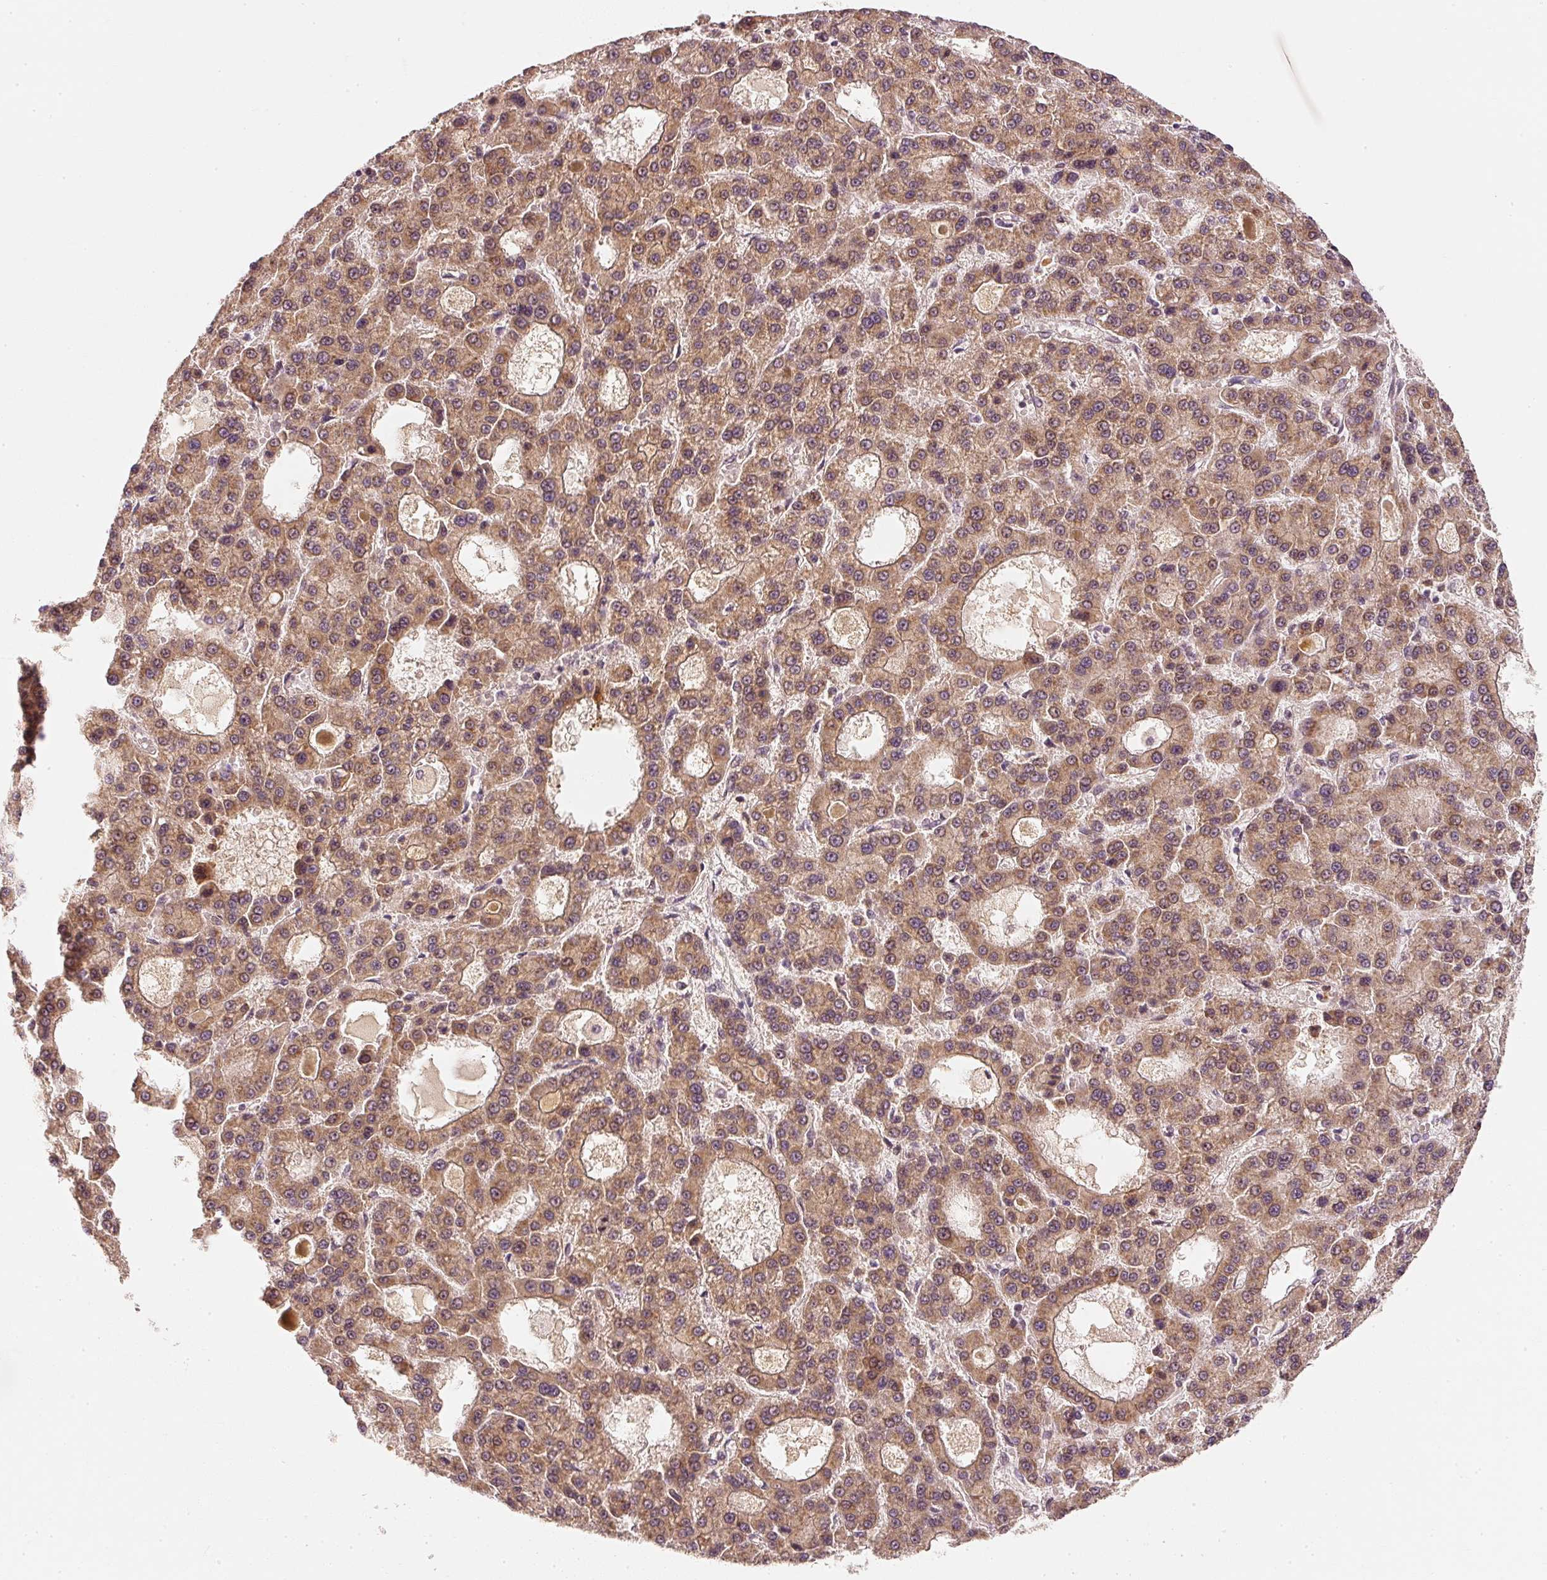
{"staining": {"intensity": "moderate", "quantity": ">75%", "location": "cytoplasmic/membranous"}, "tissue": "liver cancer", "cell_type": "Tumor cells", "image_type": "cancer", "snomed": [{"axis": "morphology", "description": "Carcinoma, Hepatocellular, NOS"}, {"axis": "topography", "description": "Liver"}], "caption": "There is medium levels of moderate cytoplasmic/membranous staining in tumor cells of liver hepatocellular carcinoma, as demonstrated by immunohistochemical staining (brown color).", "gene": "EEF1A2", "patient": {"sex": "male", "age": 70}}